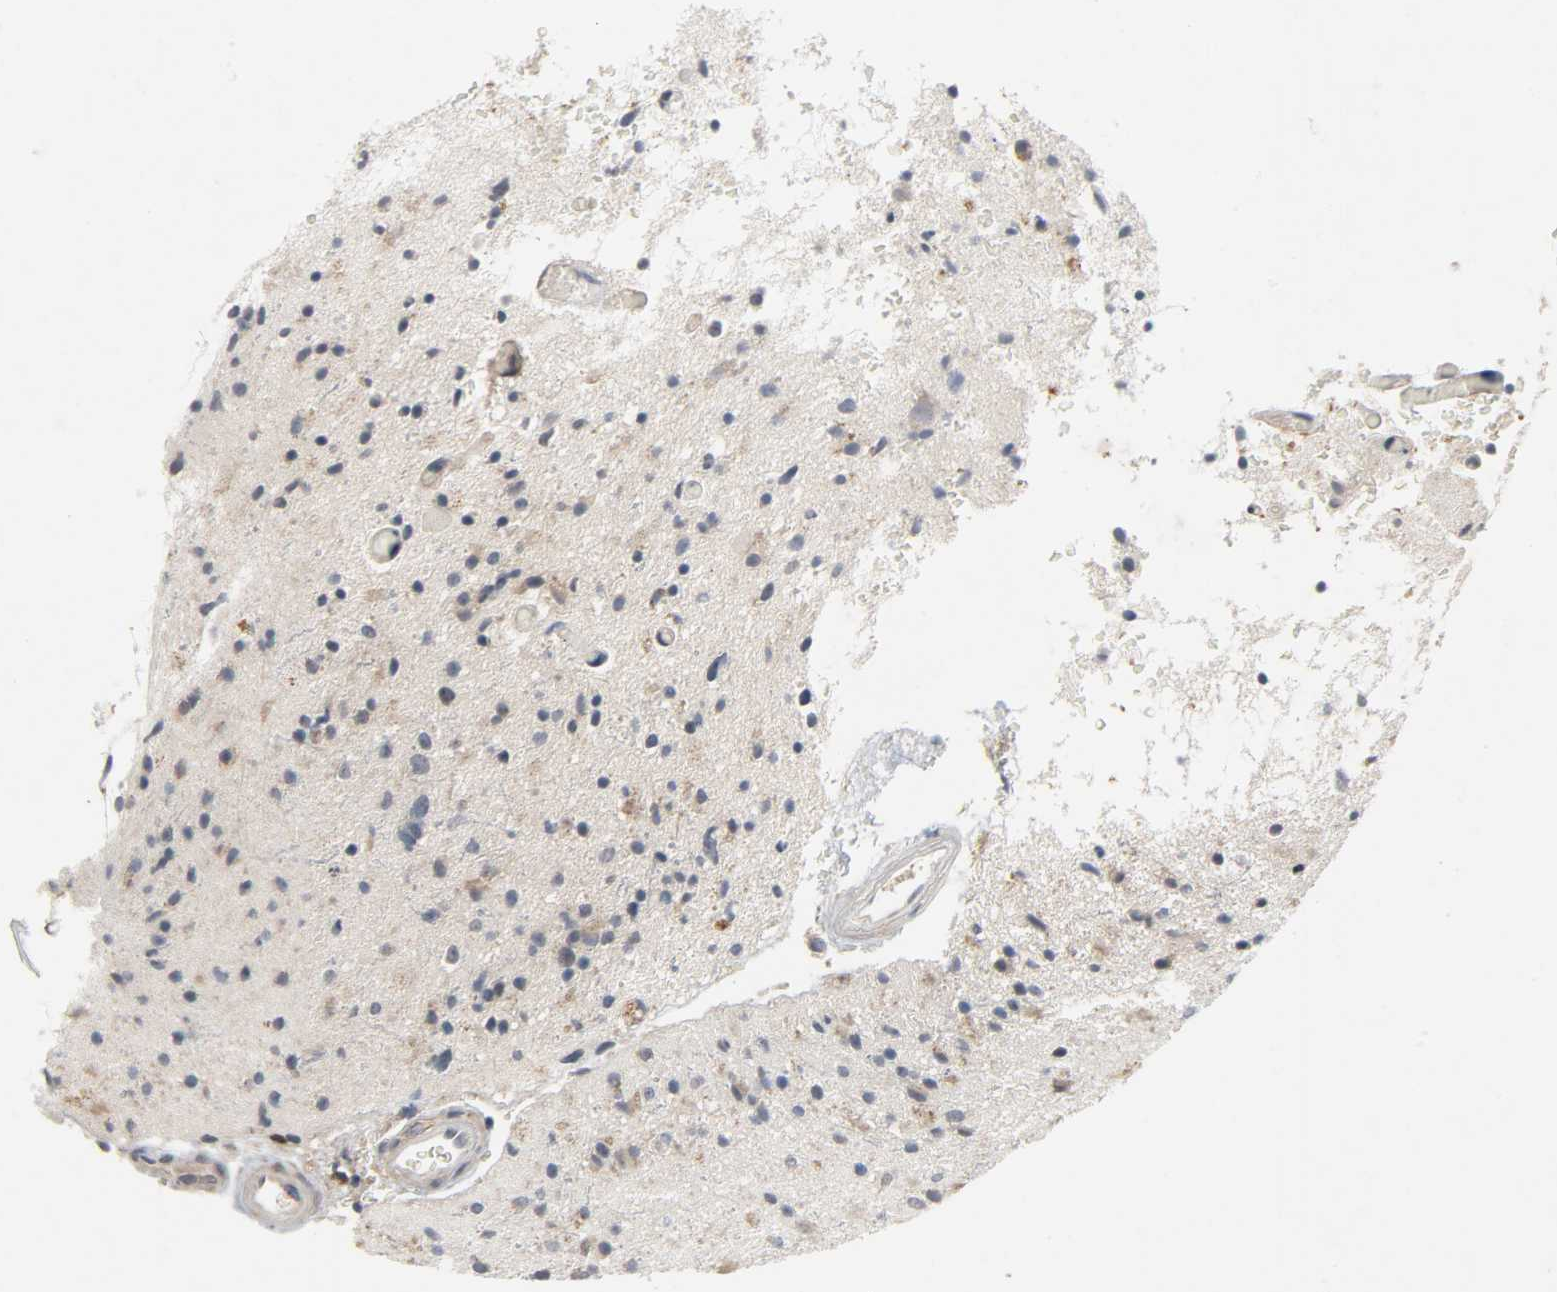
{"staining": {"intensity": "weak", "quantity": "25%-75%", "location": "cytoplasmic/membranous"}, "tissue": "glioma", "cell_type": "Tumor cells", "image_type": "cancer", "snomed": [{"axis": "morphology", "description": "Glioma, malignant, High grade"}, {"axis": "topography", "description": "Brain"}], "caption": "Human glioma stained with a brown dye shows weak cytoplasmic/membranous positive staining in about 25%-75% of tumor cells.", "gene": "CD4", "patient": {"sex": "male", "age": 33}}